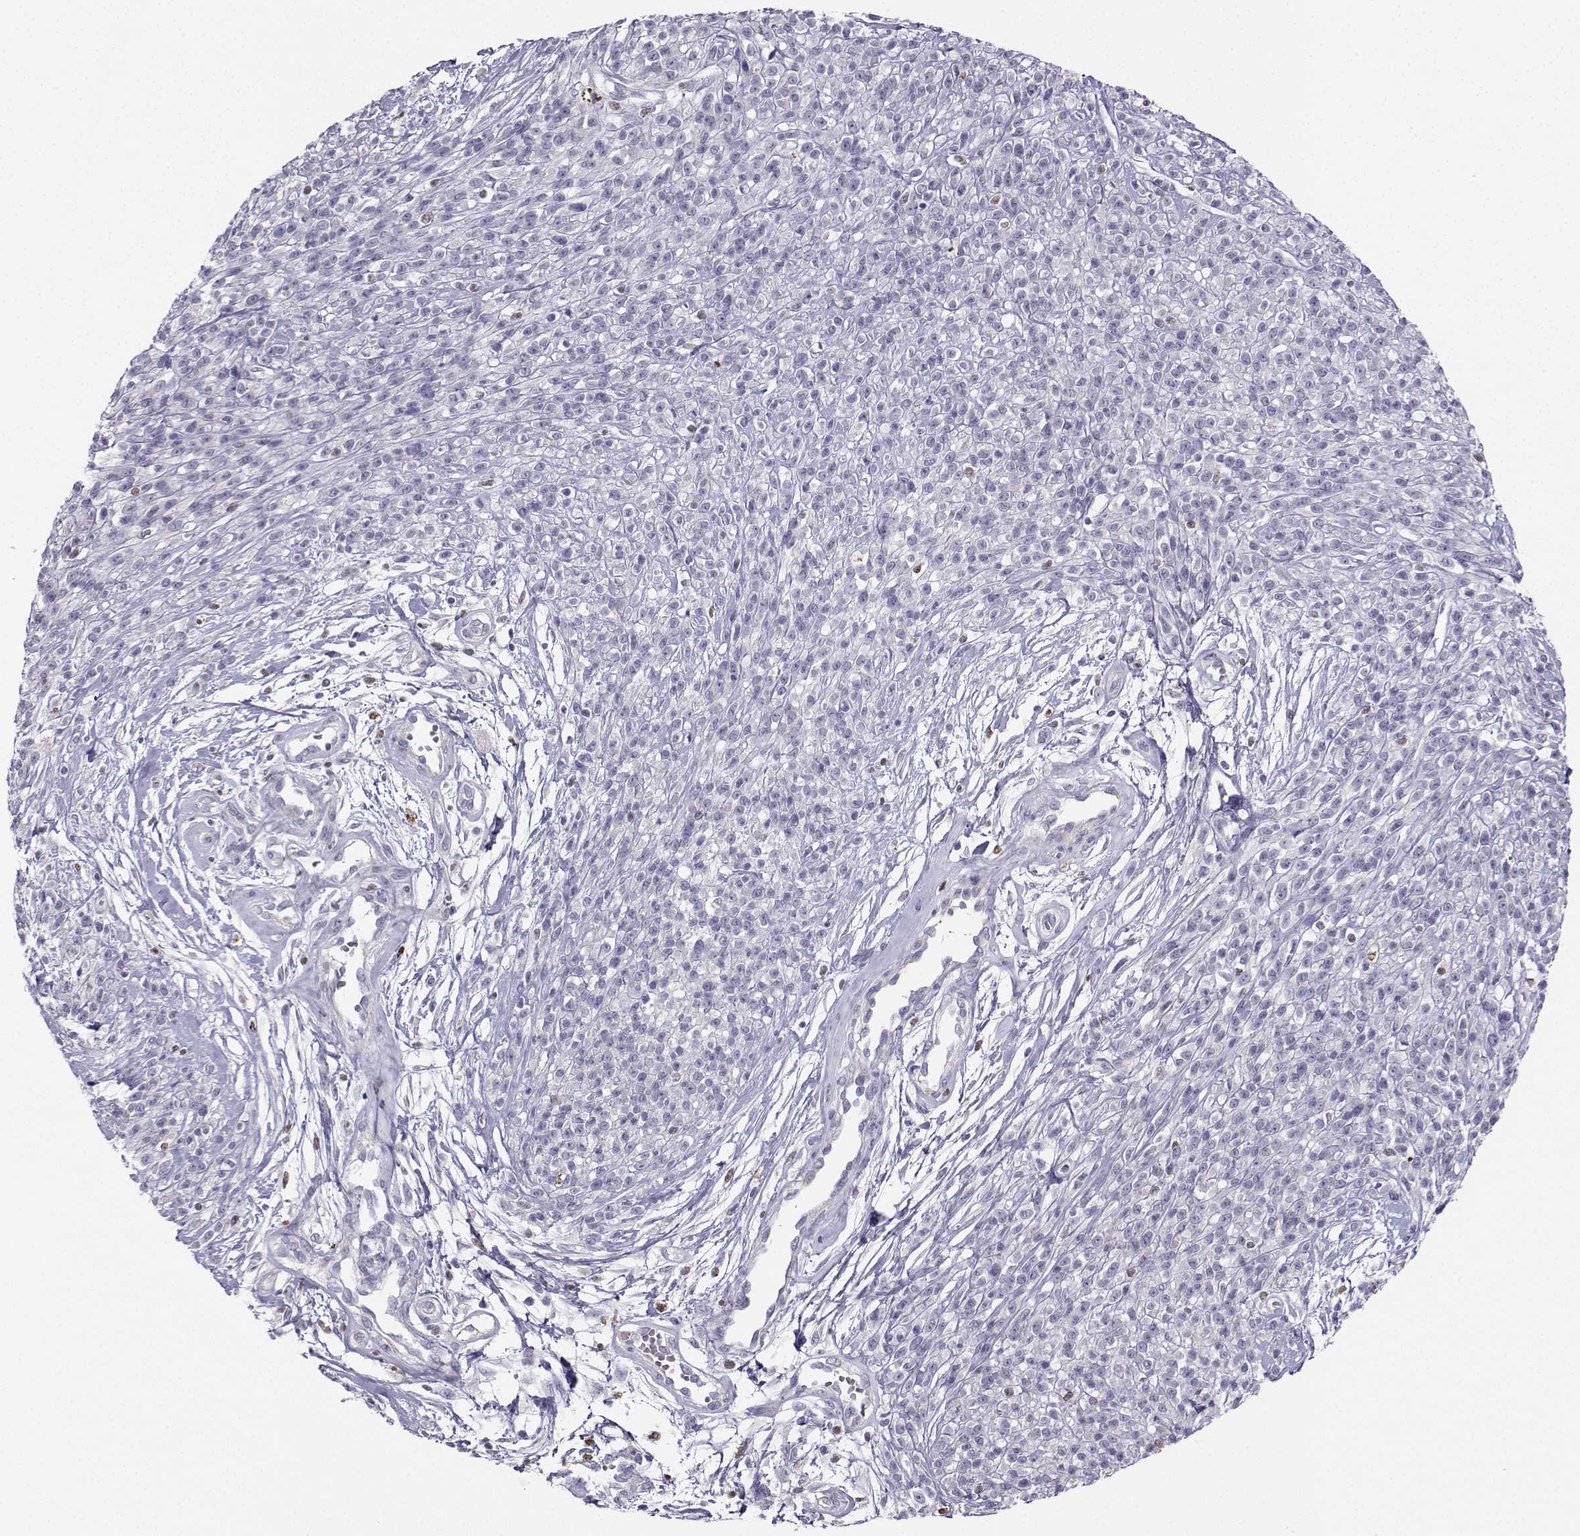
{"staining": {"intensity": "negative", "quantity": "none", "location": "none"}, "tissue": "melanoma", "cell_type": "Tumor cells", "image_type": "cancer", "snomed": [{"axis": "morphology", "description": "Malignant melanoma, NOS"}, {"axis": "topography", "description": "Skin"}, {"axis": "topography", "description": "Skin of trunk"}], "caption": "This micrograph is of malignant melanoma stained with immunohistochemistry to label a protein in brown with the nuclei are counter-stained blue. There is no staining in tumor cells.", "gene": "DCLK3", "patient": {"sex": "male", "age": 74}}